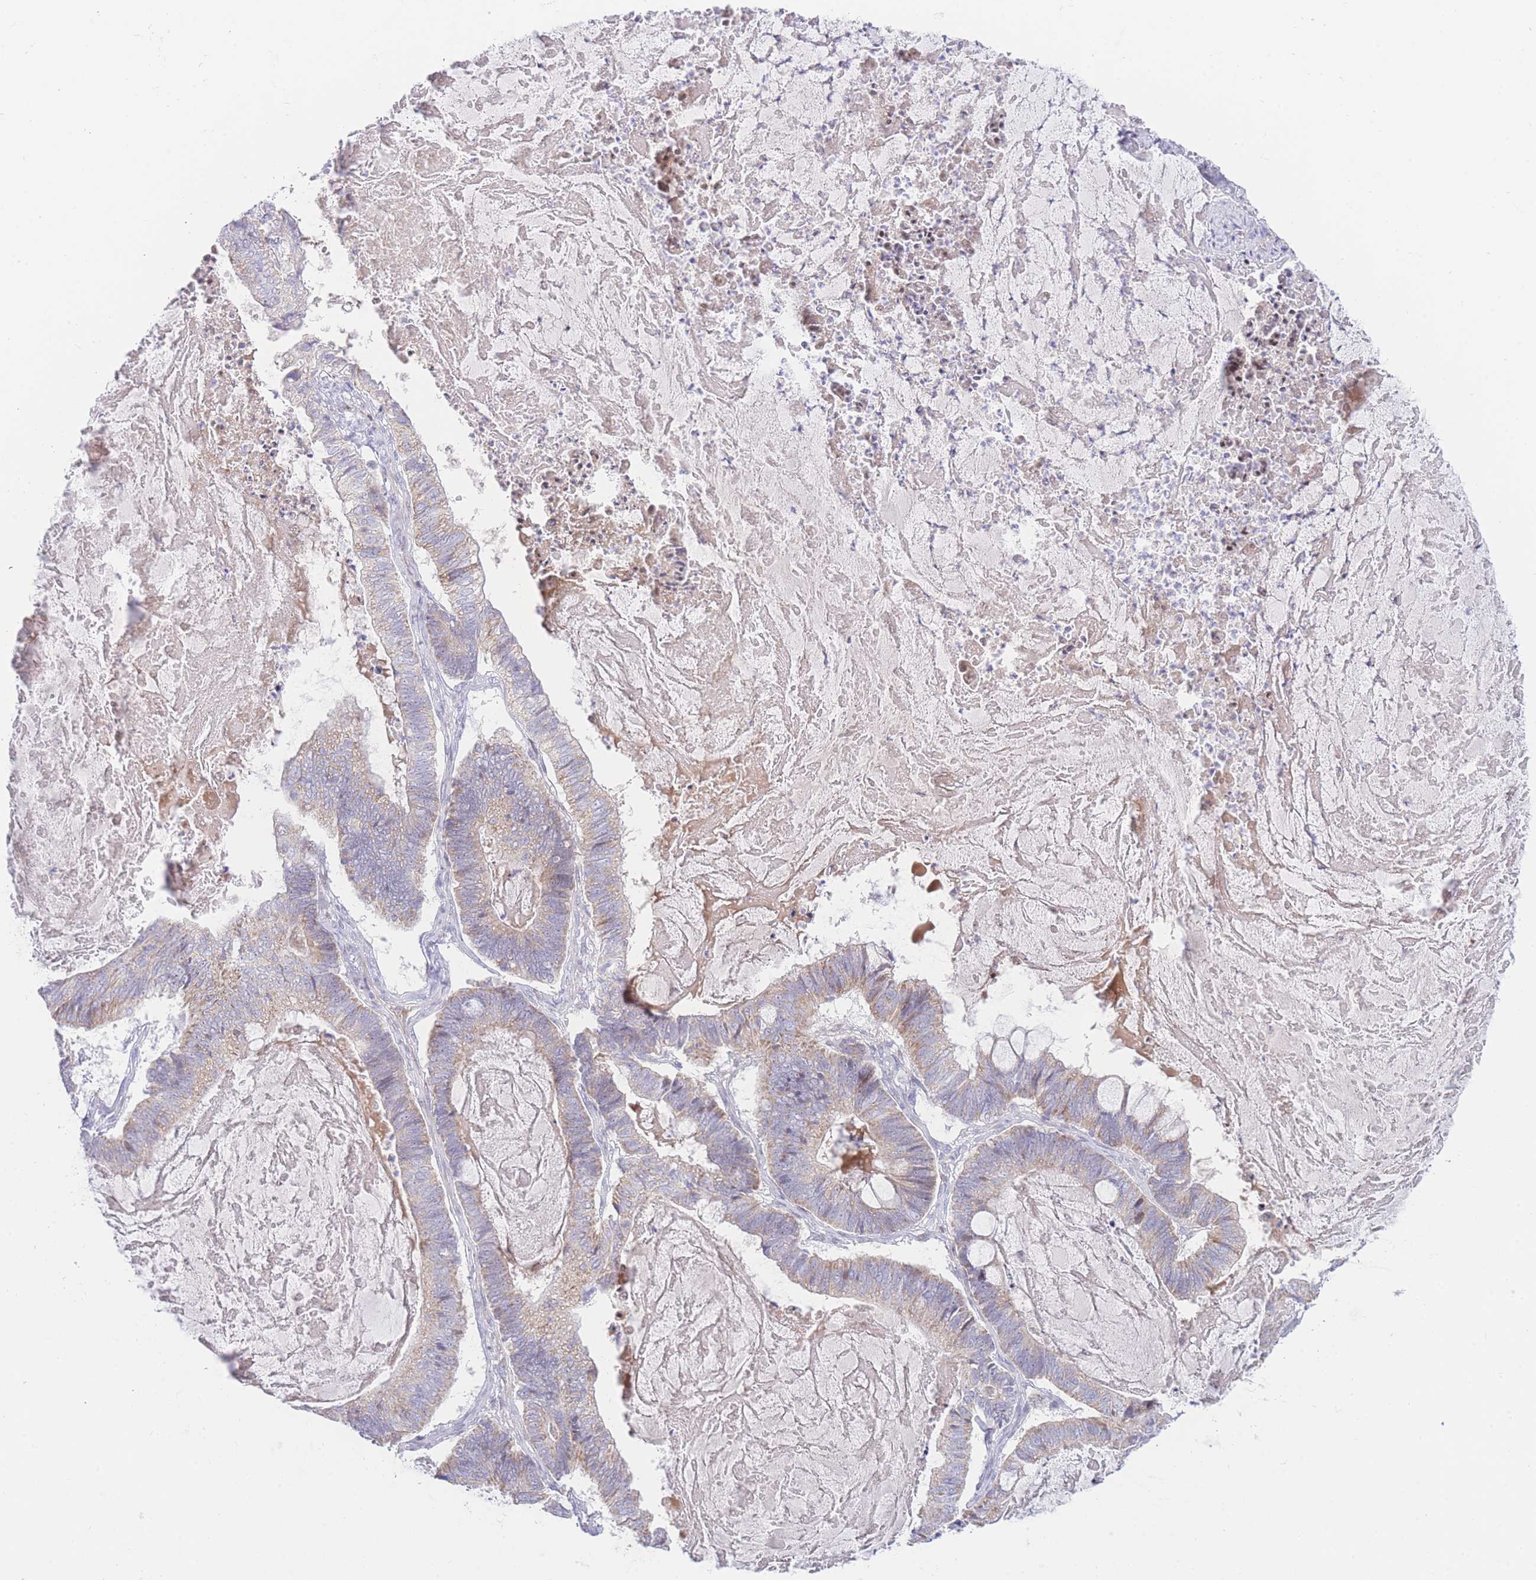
{"staining": {"intensity": "weak", "quantity": "25%-75%", "location": "cytoplasmic/membranous"}, "tissue": "ovarian cancer", "cell_type": "Tumor cells", "image_type": "cancer", "snomed": [{"axis": "morphology", "description": "Cystadenocarcinoma, mucinous, NOS"}, {"axis": "topography", "description": "Ovary"}], "caption": "The histopathology image shows a brown stain indicating the presence of a protein in the cytoplasmic/membranous of tumor cells in ovarian cancer. (DAB IHC with brightfield microscopy, high magnification).", "gene": "GPAM", "patient": {"sex": "female", "age": 61}}